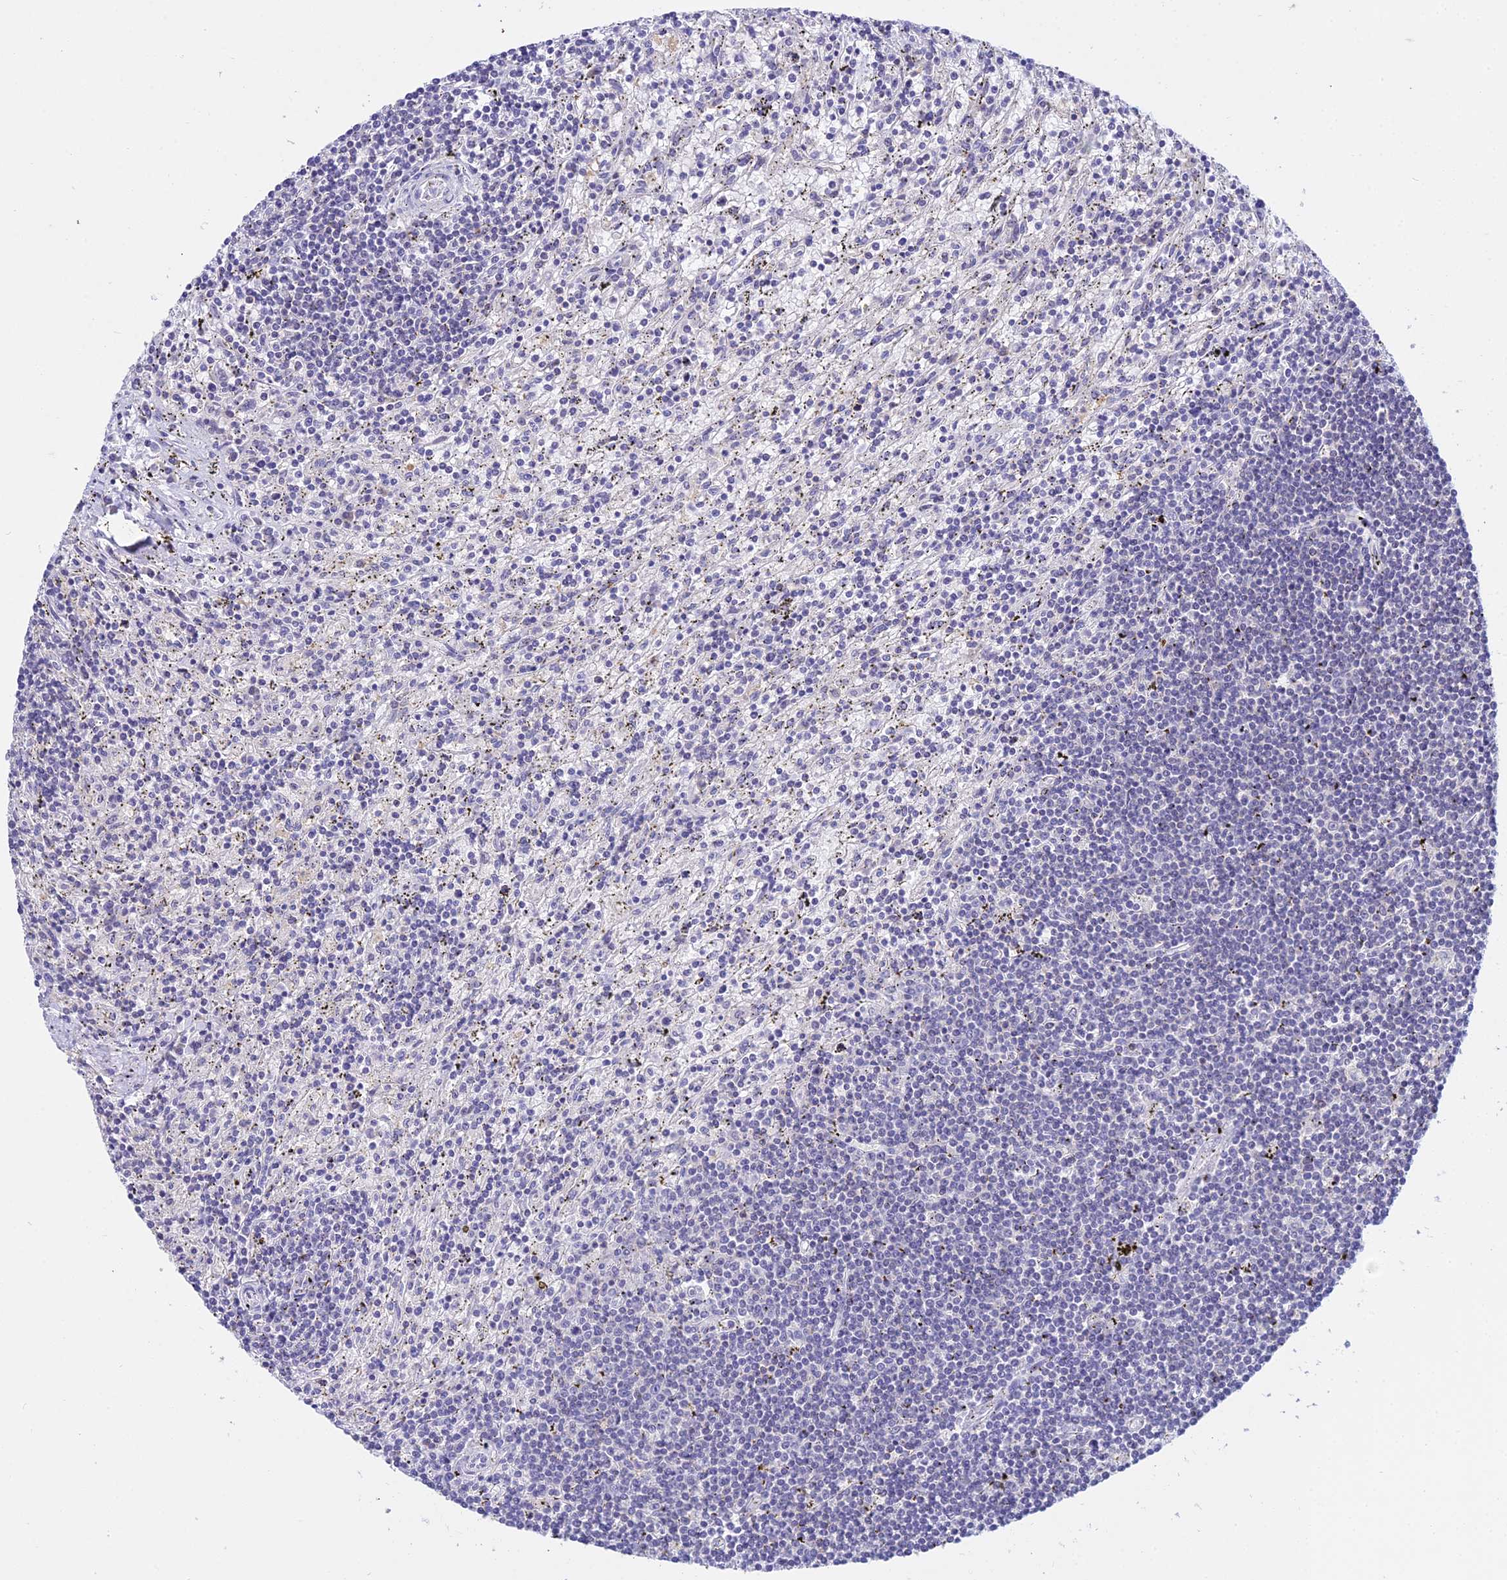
{"staining": {"intensity": "negative", "quantity": "none", "location": "none"}, "tissue": "lymphoma", "cell_type": "Tumor cells", "image_type": "cancer", "snomed": [{"axis": "morphology", "description": "Malignant lymphoma, non-Hodgkin's type, Low grade"}, {"axis": "topography", "description": "Spleen"}], "caption": "A high-resolution image shows immunohistochemistry staining of lymphoma, which reveals no significant staining in tumor cells. The staining was performed using DAB (3,3'-diaminobenzidine) to visualize the protein expression in brown, while the nuclei were stained in blue with hematoxylin (Magnification: 20x).", "gene": "ZMIZ1", "patient": {"sex": "male", "age": 76}}